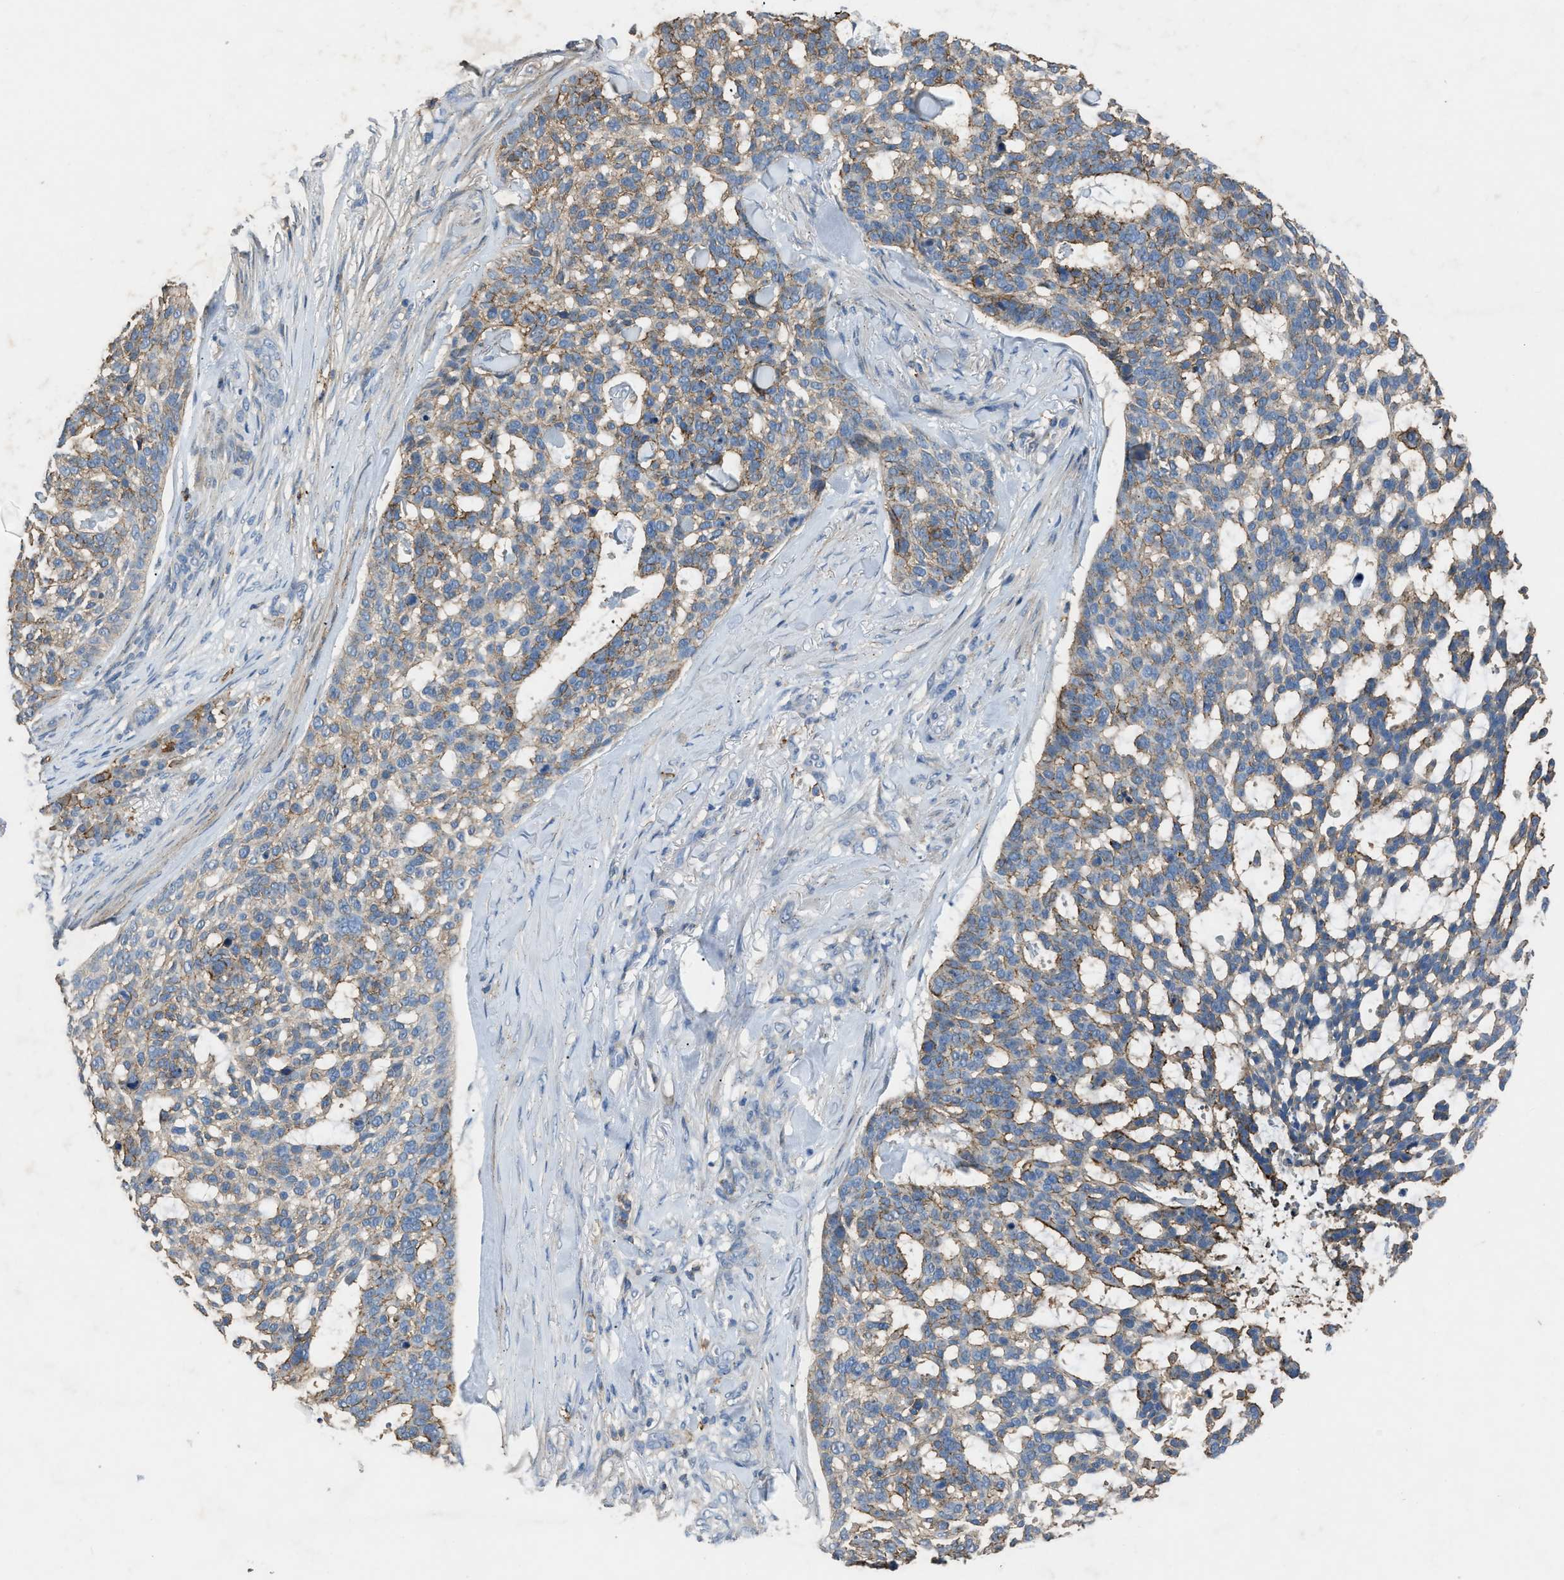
{"staining": {"intensity": "moderate", "quantity": "25%-75%", "location": "cytoplasmic/membranous"}, "tissue": "skin cancer", "cell_type": "Tumor cells", "image_type": "cancer", "snomed": [{"axis": "morphology", "description": "Basal cell carcinoma"}, {"axis": "topography", "description": "Skin"}], "caption": "Skin cancer tissue reveals moderate cytoplasmic/membranous staining in about 25%-75% of tumor cells, visualized by immunohistochemistry.", "gene": "OR51E1", "patient": {"sex": "female", "age": 64}}